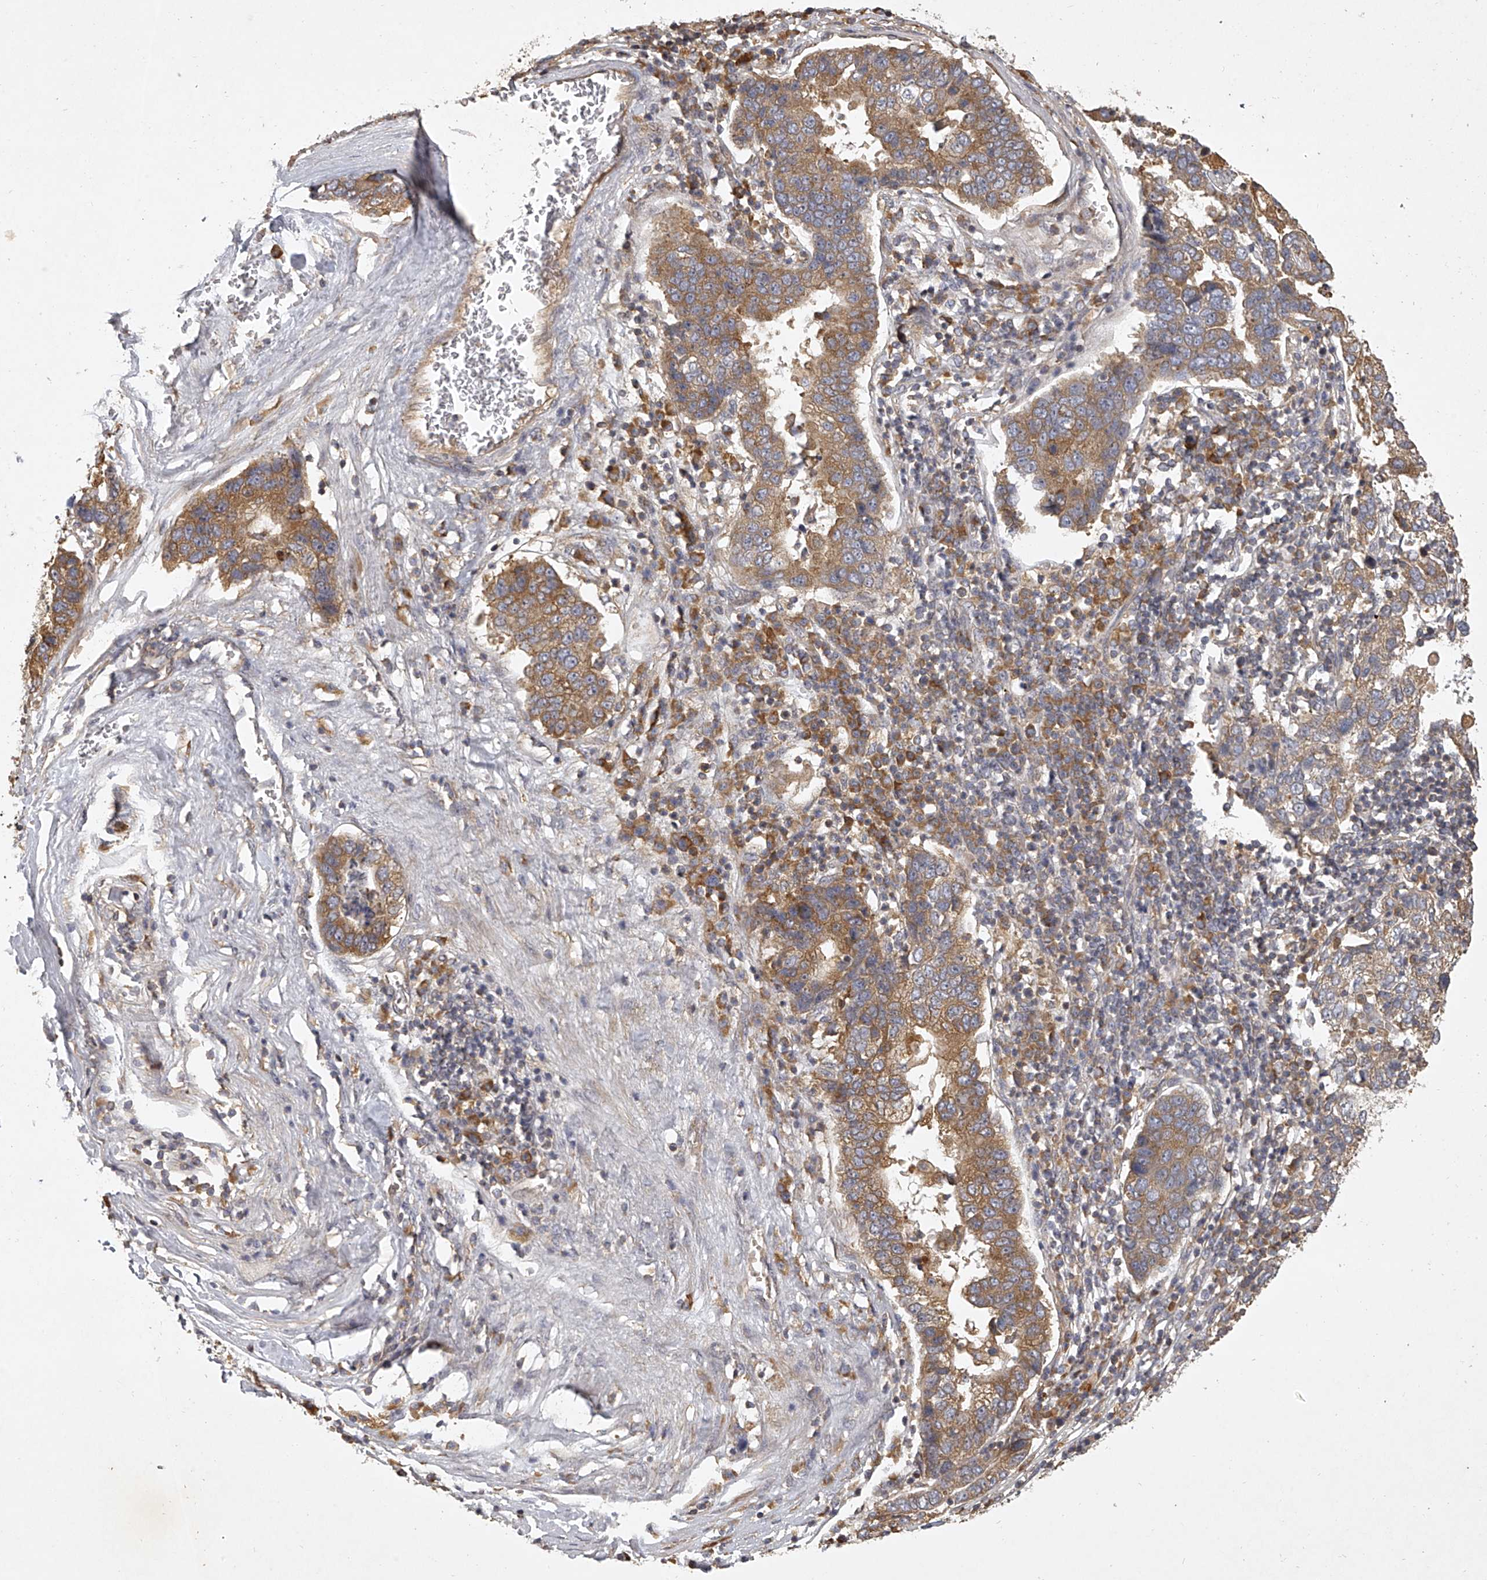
{"staining": {"intensity": "moderate", "quantity": ">75%", "location": "cytoplasmic/membranous"}, "tissue": "pancreatic cancer", "cell_type": "Tumor cells", "image_type": "cancer", "snomed": [{"axis": "morphology", "description": "Adenocarcinoma, NOS"}, {"axis": "topography", "description": "Pancreas"}], "caption": "A high-resolution photomicrograph shows immunohistochemistry staining of pancreatic adenocarcinoma, which demonstrates moderate cytoplasmic/membranous positivity in about >75% of tumor cells.", "gene": "DOCK9", "patient": {"sex": "female", "age": 61}}